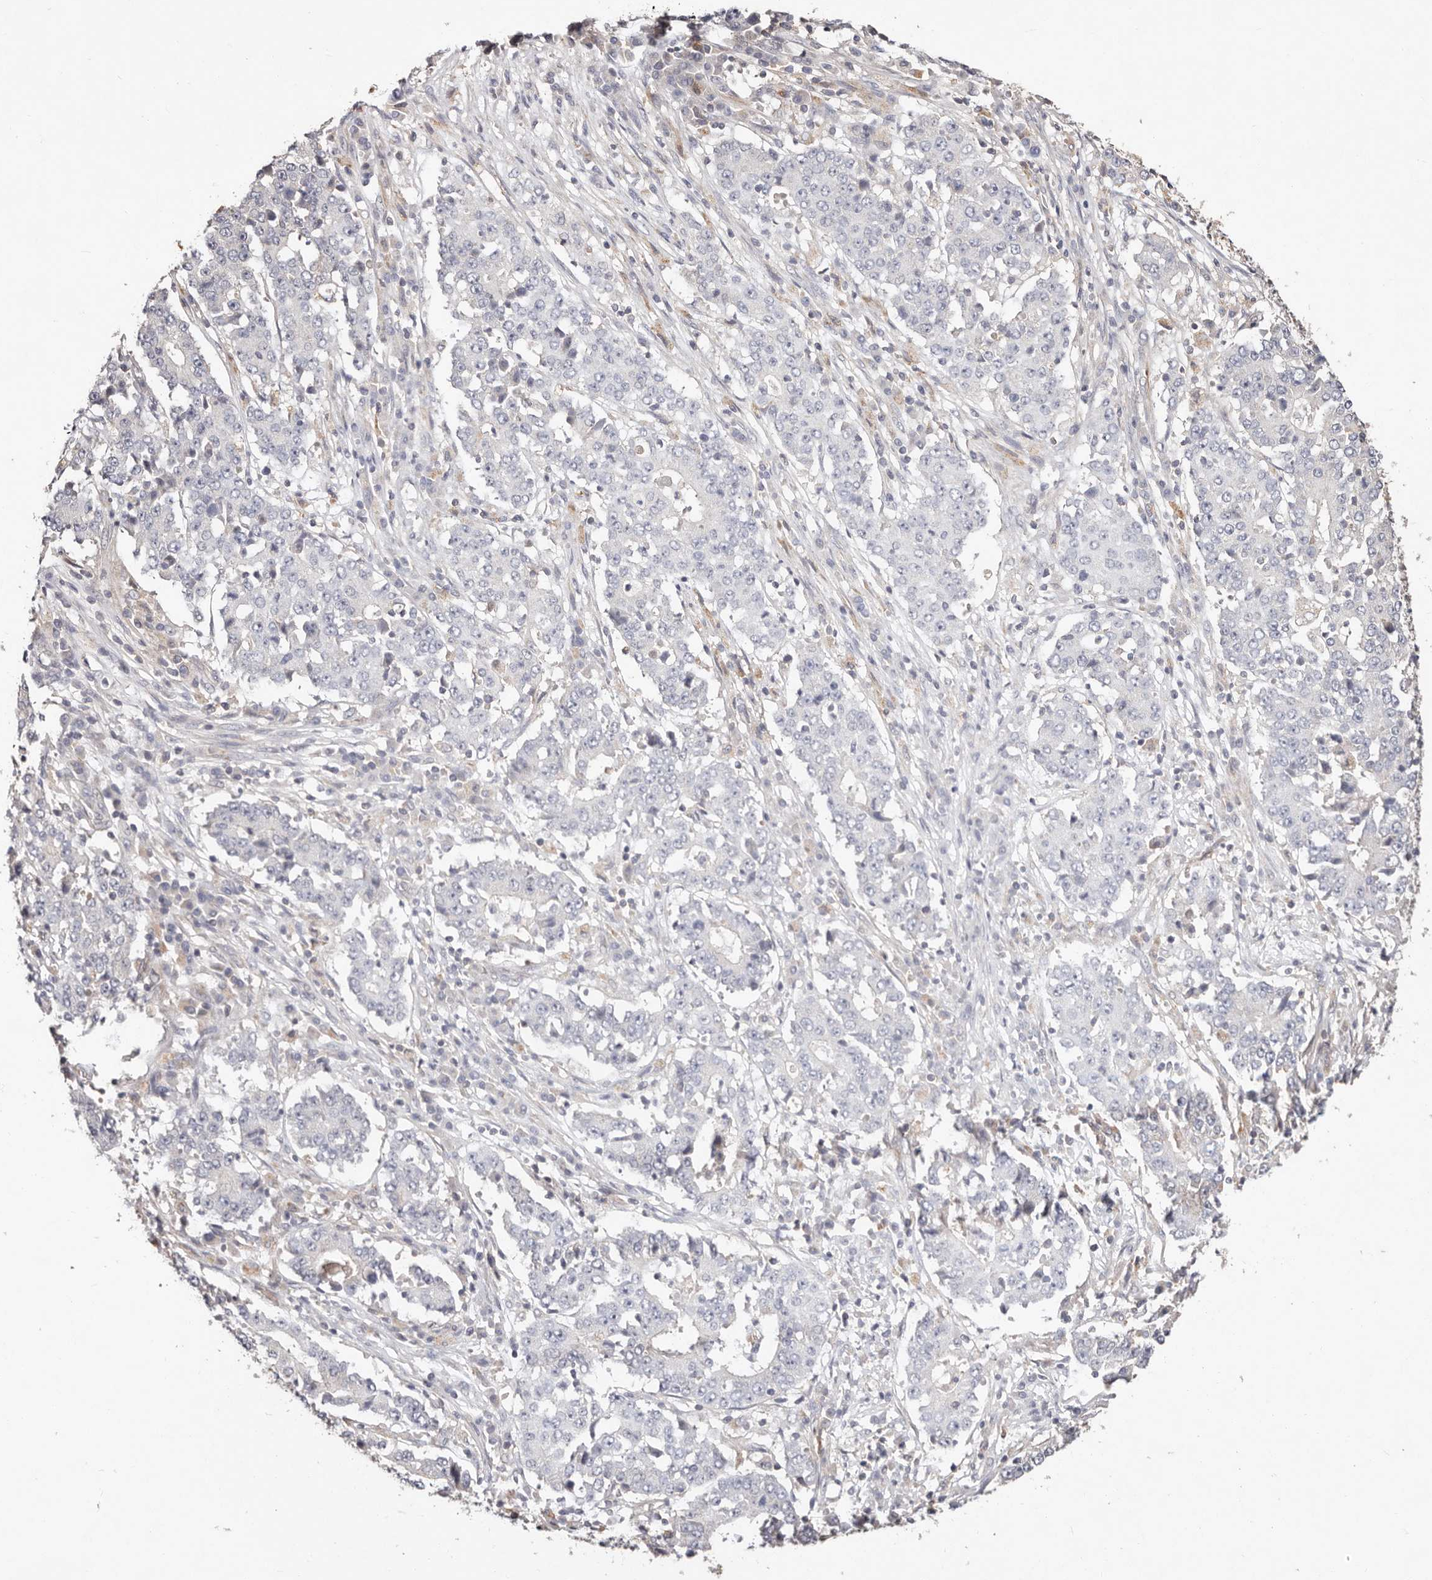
{"staining": {"intensity": "negative", "quantity": "none", "location": "none"}, "tissue": "stomach cancer", "cell_type": "Tumor cells", "image_type": "cancer", "snomed": [{"axis": "morphology", "description": "Adenocarcinoma, NOS"}, {"axis": "topography", "description": "Stomach"}], "caption": "A photomicrograph of human stomach cancer (adenocarcinoma) is negative for staining in tumor cells.", "gene": "THBS3", "patient": {"sex": "male", "age": 59}}